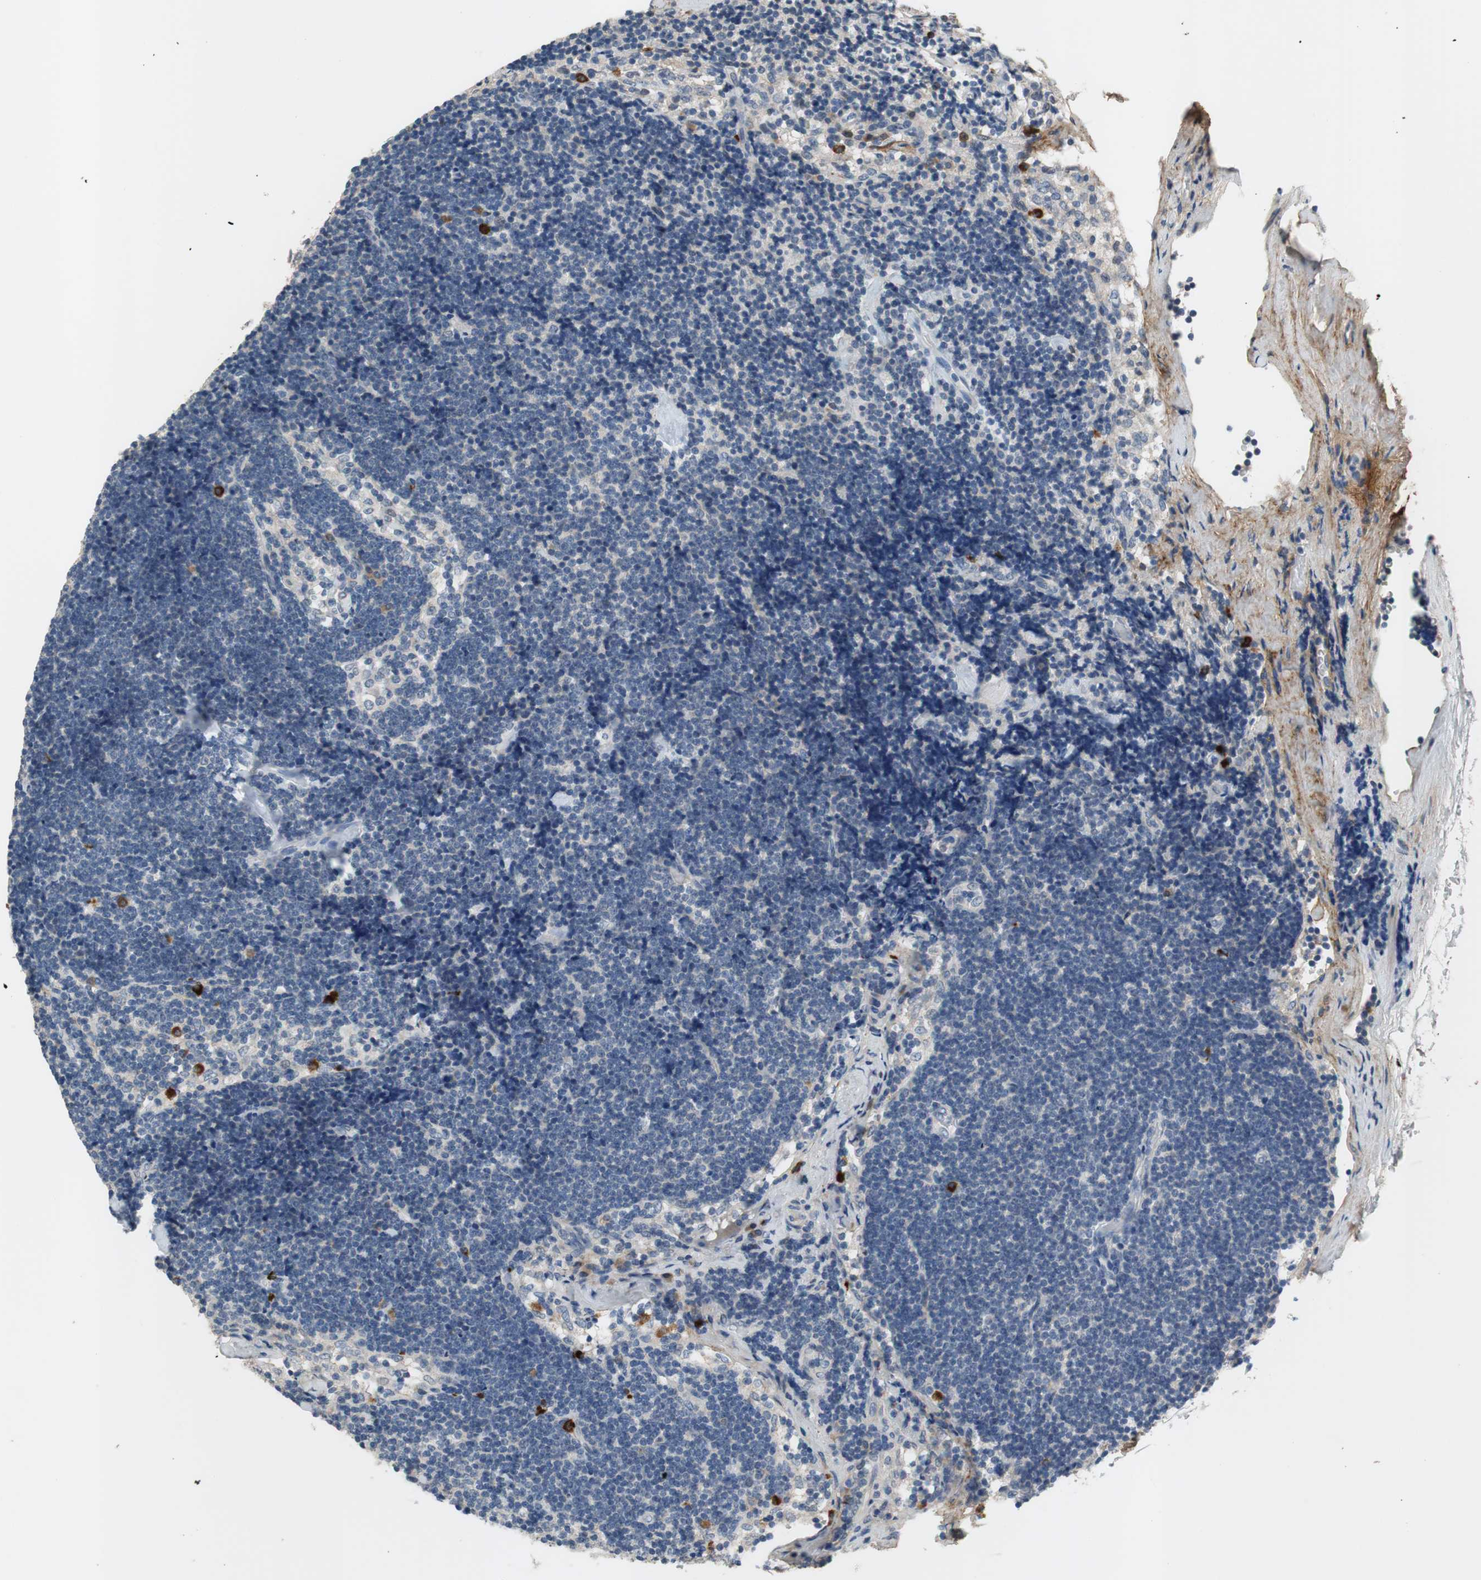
{"staining": {"intensity": "negative", "quantity": "none", "location": "none"}, "tissue": "lymph node", "cell_type": "Germinal center cells", "image_type": "normal", "snomed": [{"axis": "morphology", "description": "Normal tissue, NOS"}, {"axis": "topography", "description": "Lymph node"}], "caption": "Immunohistochemistry (IHC) histopathology image of normal lymph node: human lymph node stained with DAB (3,3'-diaminobenzidine) demonstrates no significant protein positivity in germinal center cells. The staining is performed using DAB (3,3'-diaminobenzidine) brown chromogen with nuclei counter-stained in using hematoxylin.", "gene": "COL12A1", "patient": {"sex": "male", "age": 63}}